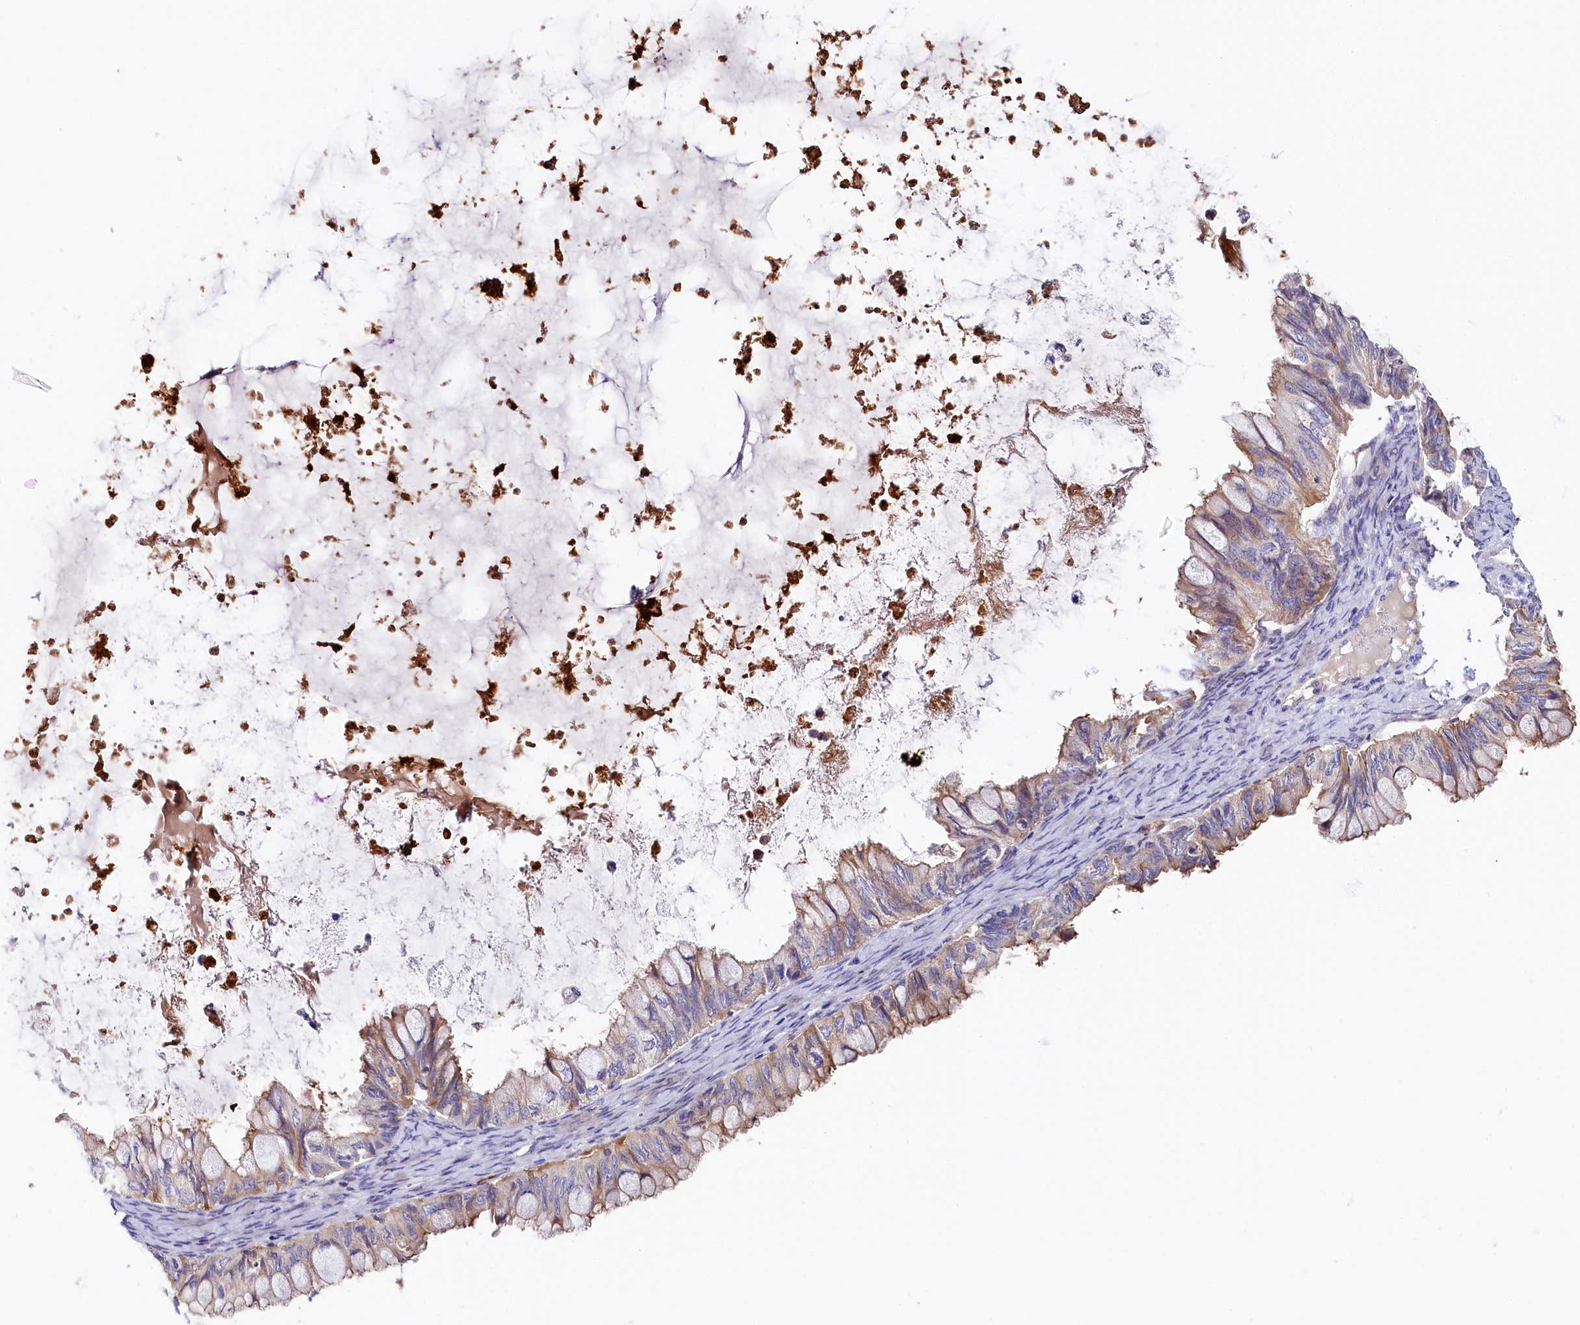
{"staining": {"intensity": "weak", "quantity": "<25%", "location": "cytoplasmic/membranous"}, "tissue": "ovarian cancer", "cell_type": "Tumor cells", "image_type": "cancer", "snomed": [{"axis": "morphology", "description": "Cystadenocarcinoma, mucinous, NOS"}, {"axis": "topography", "description": "Ovary"}], "caption": "Immunohistochemical staining of human ovarian cancer reveals no significant positivity in tumor cells.", "gene": "KATNB1", "patient": {"sex": "female", "age": 80}}